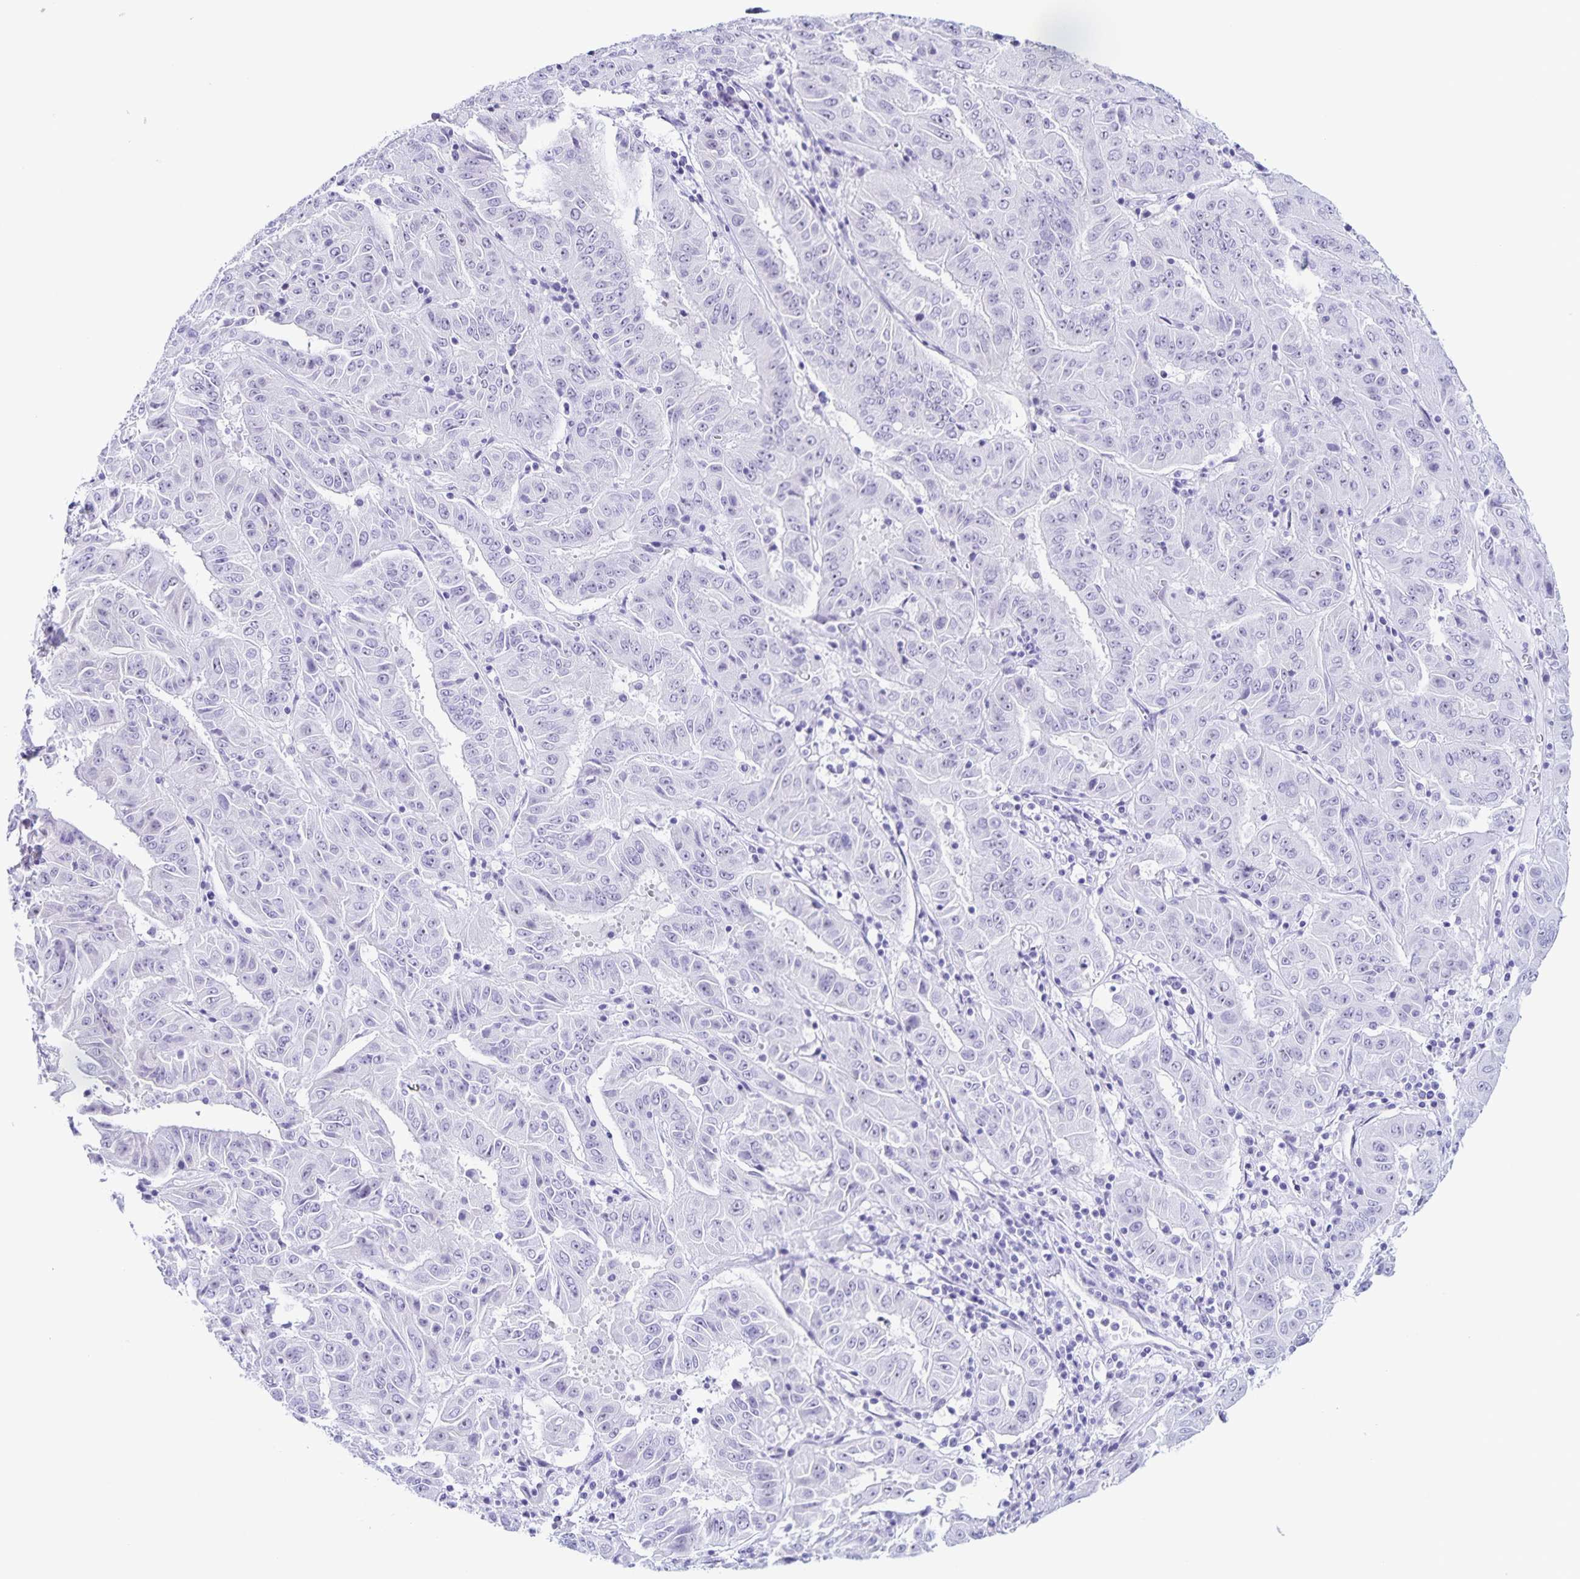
{"staining": {"intensity": "negative", "quantity": "none", "location": "none"}, "tissue": "pancreatic cancer", "cell_type": "Tumor cells", "image_type": "cancer", "snomed": [{"axis": "morphology", "description": "Adenocarcinoma, NOS"}, {"axis": "topography", "description": "Pancreas"}], "caption": "The immunohistochemistry (IHC) micrograph has no significant staining in tumor cells of adenocarcinoma (pancreatic) tissue.", "gene": "FAM170A", "patient": {"sex": "male", "age": 63}}